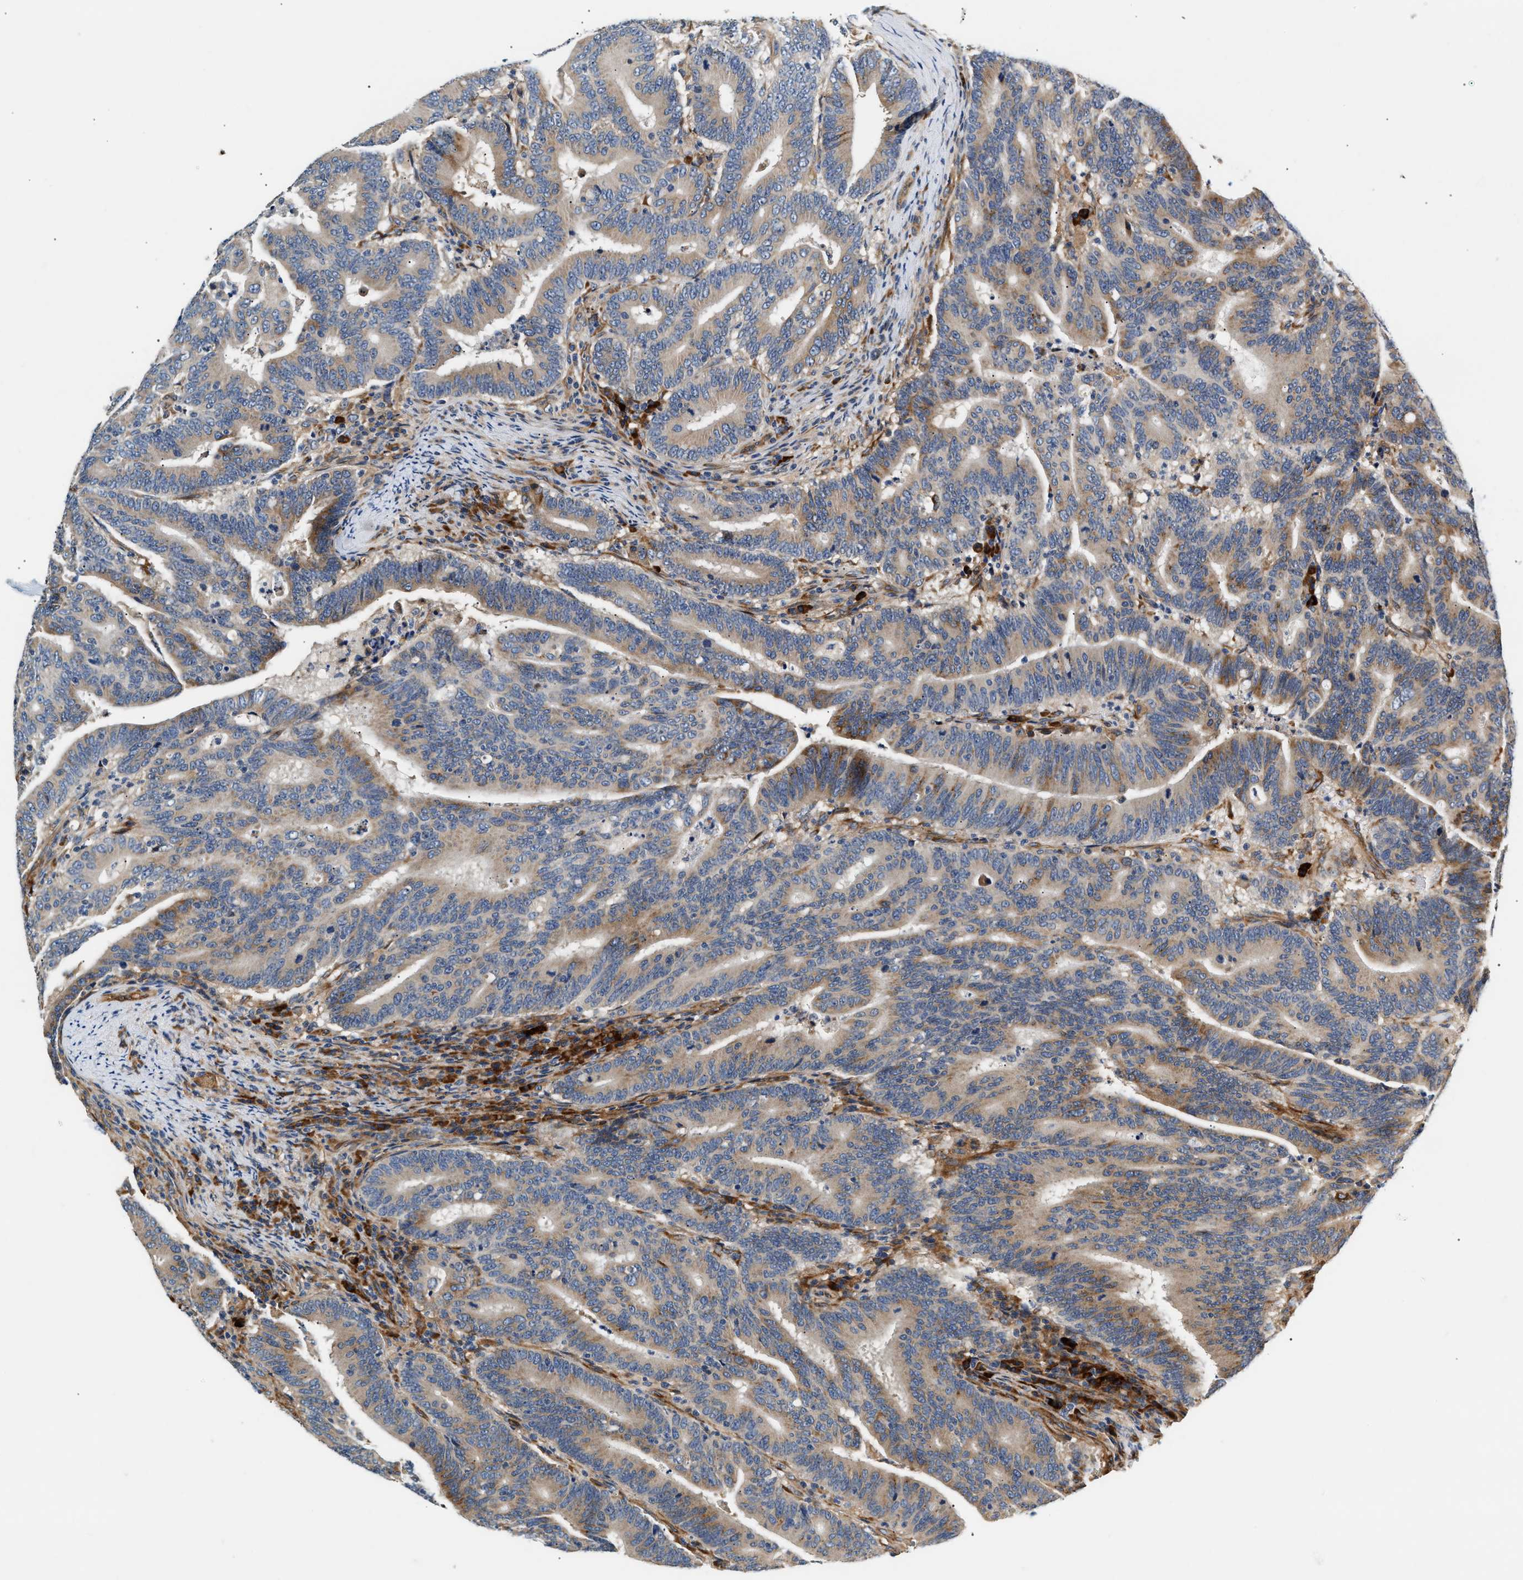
{"staining": {"intensity": "moderate", "quantity": ">75%", "location": "cytoplasmic/membranous"}, "tissue": "colorectal cancer", "cell_type": "Tumor cells", "image_type": "cancer", "snomed": [{"axis": "morphology", "description": "Adenocarcinoma, NOS"}, {"axis": "topography", "description": "Colon"}], "caption": "A micrograph showing moderate cytoplasmic/membranous staining in approximately >75% of tumor cells in colorectal adenocarcinoma, as visualized by brown immunohistochemical staining.", "gene": "IFT74", "patient": {"sex": "female", "age": 66}}